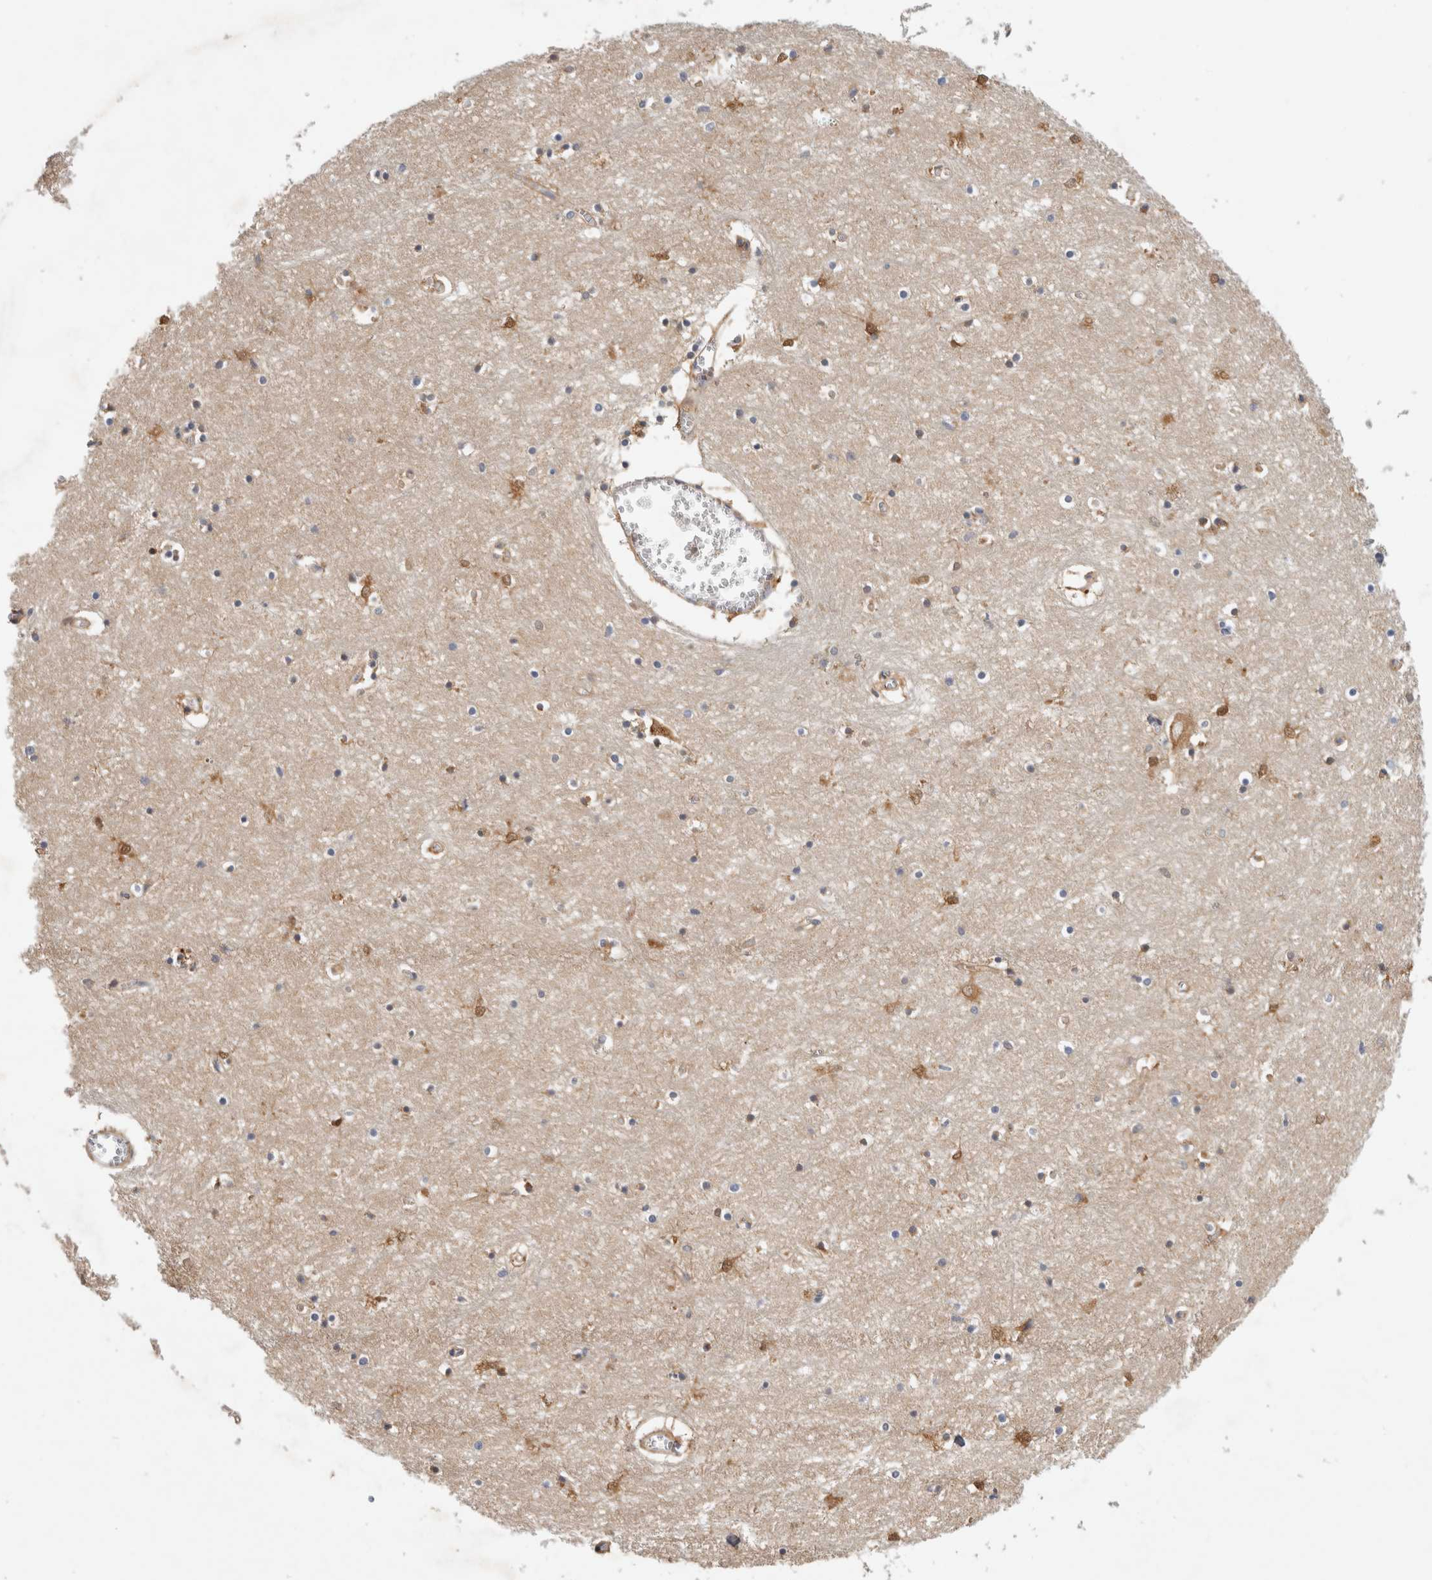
{"staining": {"intensity": "moderate", "quantity": "<25%", "location": "cytoplasmic/membranous,nuclear"}, "tissue": "hippocampus", "cell_type": "Glial cells", "image_type": "normal", "snomed": [{"axis": "morphology", "description": "Normal tissue, NOS"}, {"axis": "topography", "description": "Hippocampus"}], "caption": "Unremarkable hippocampus was stained to show a protein in brown. There is low levels of moderate cytoplasmic/membranous,nuclear expression in approximately <25% of glial cells.", "gene": "PGM1", "patient": {"sex": "male", "age": 70}}